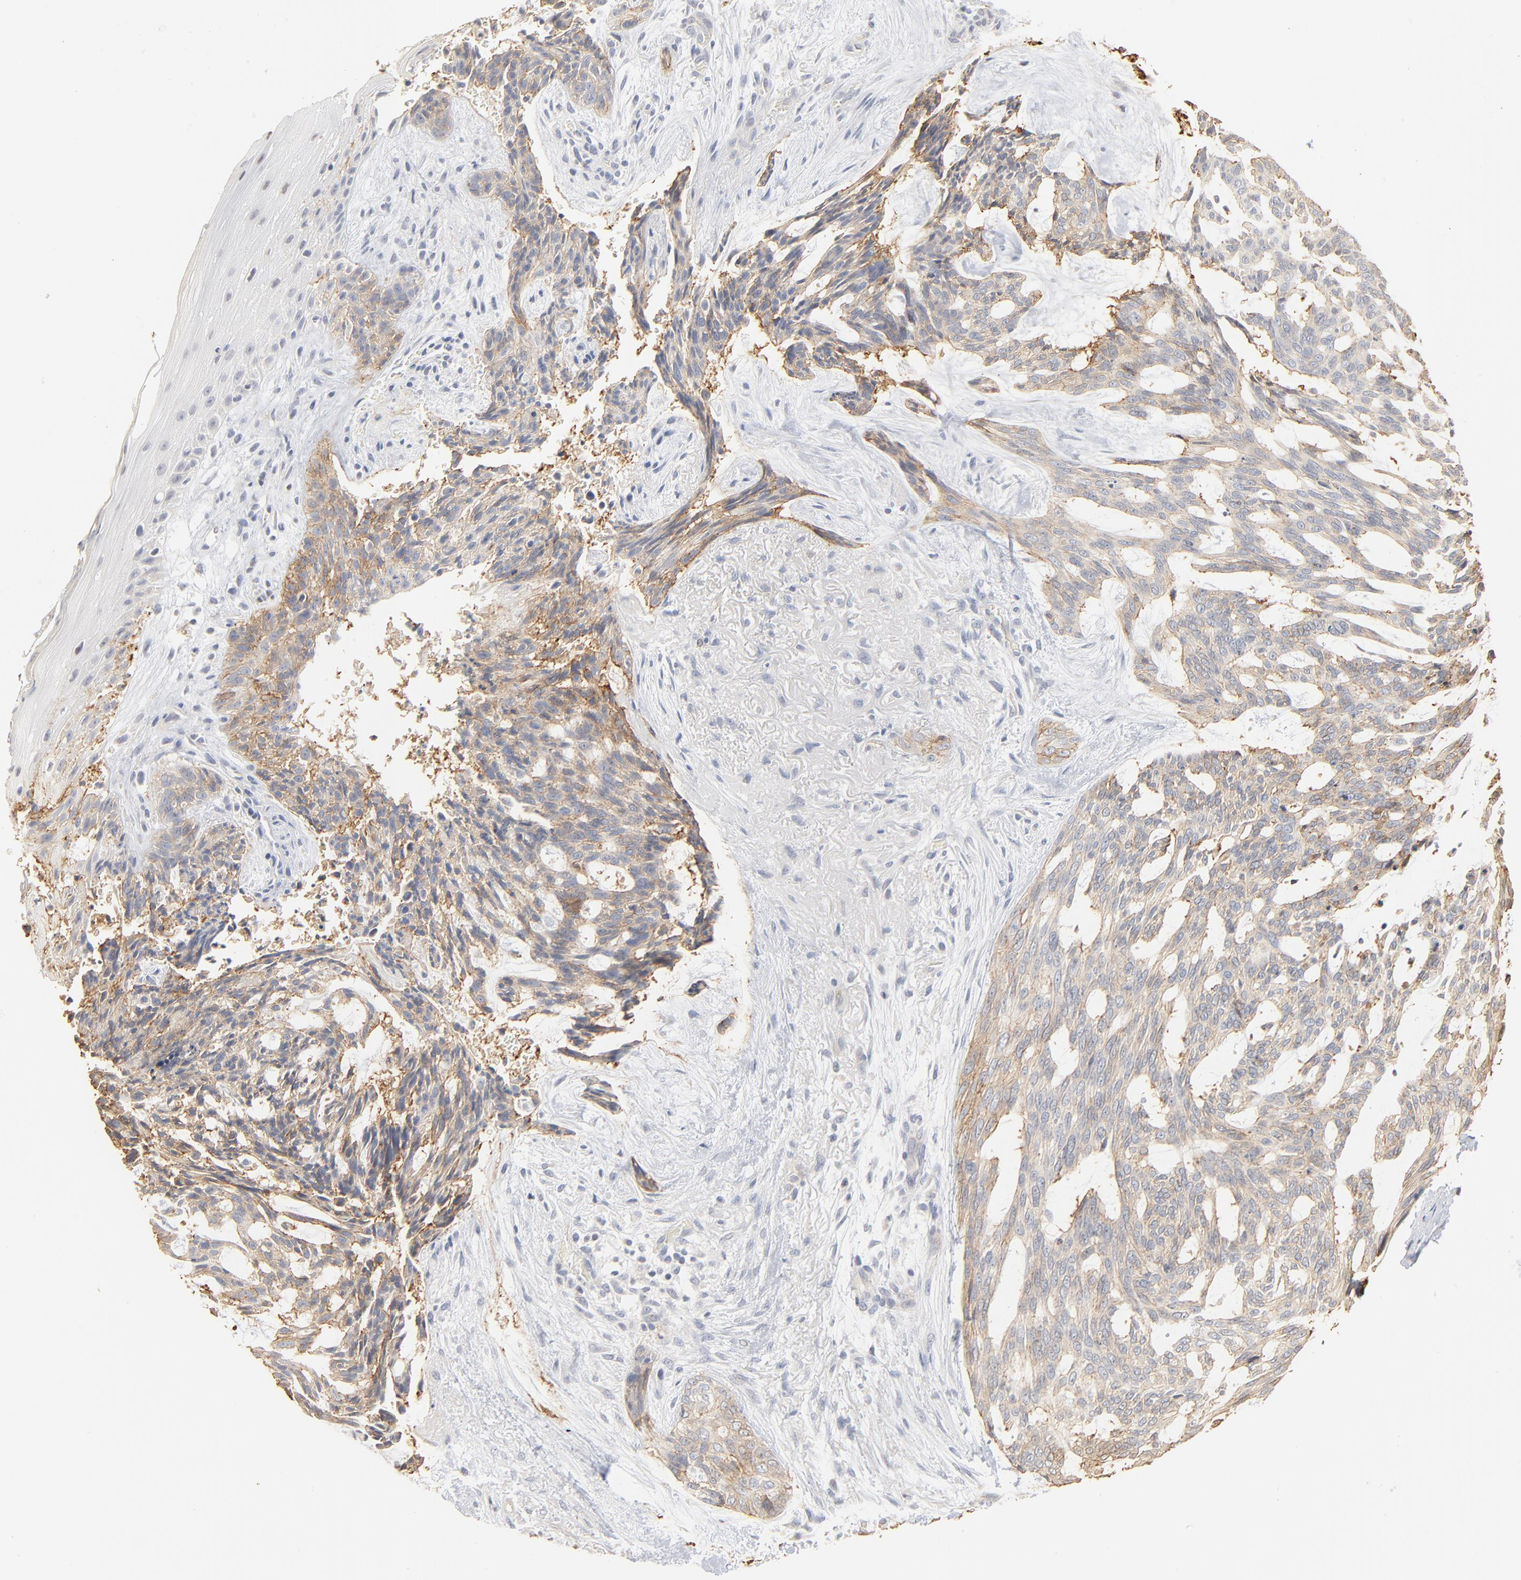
{"staining": {"intensity": "weak", "quantity": ">75%", "location": "cytoplasmic/membranous"}, "tissue": "skin cancer", "cell_type": "Tumor cells", "image_type": "cancer", "snomed": [{"axis": "morphology", "description": "Normal tissue, NOS"}, {"axis": "morphology", "description": "Basal cell carcinoma"}, {"axis": "topography", "description": "Skin"}], "caption": "Protein analysis of skin cancer tissue exhibits weak cytoplasmic/membranous staining in about >75% of tumor cells.", "gene": "EPCAM", "patient": {"sex": "female", "age": 71}}